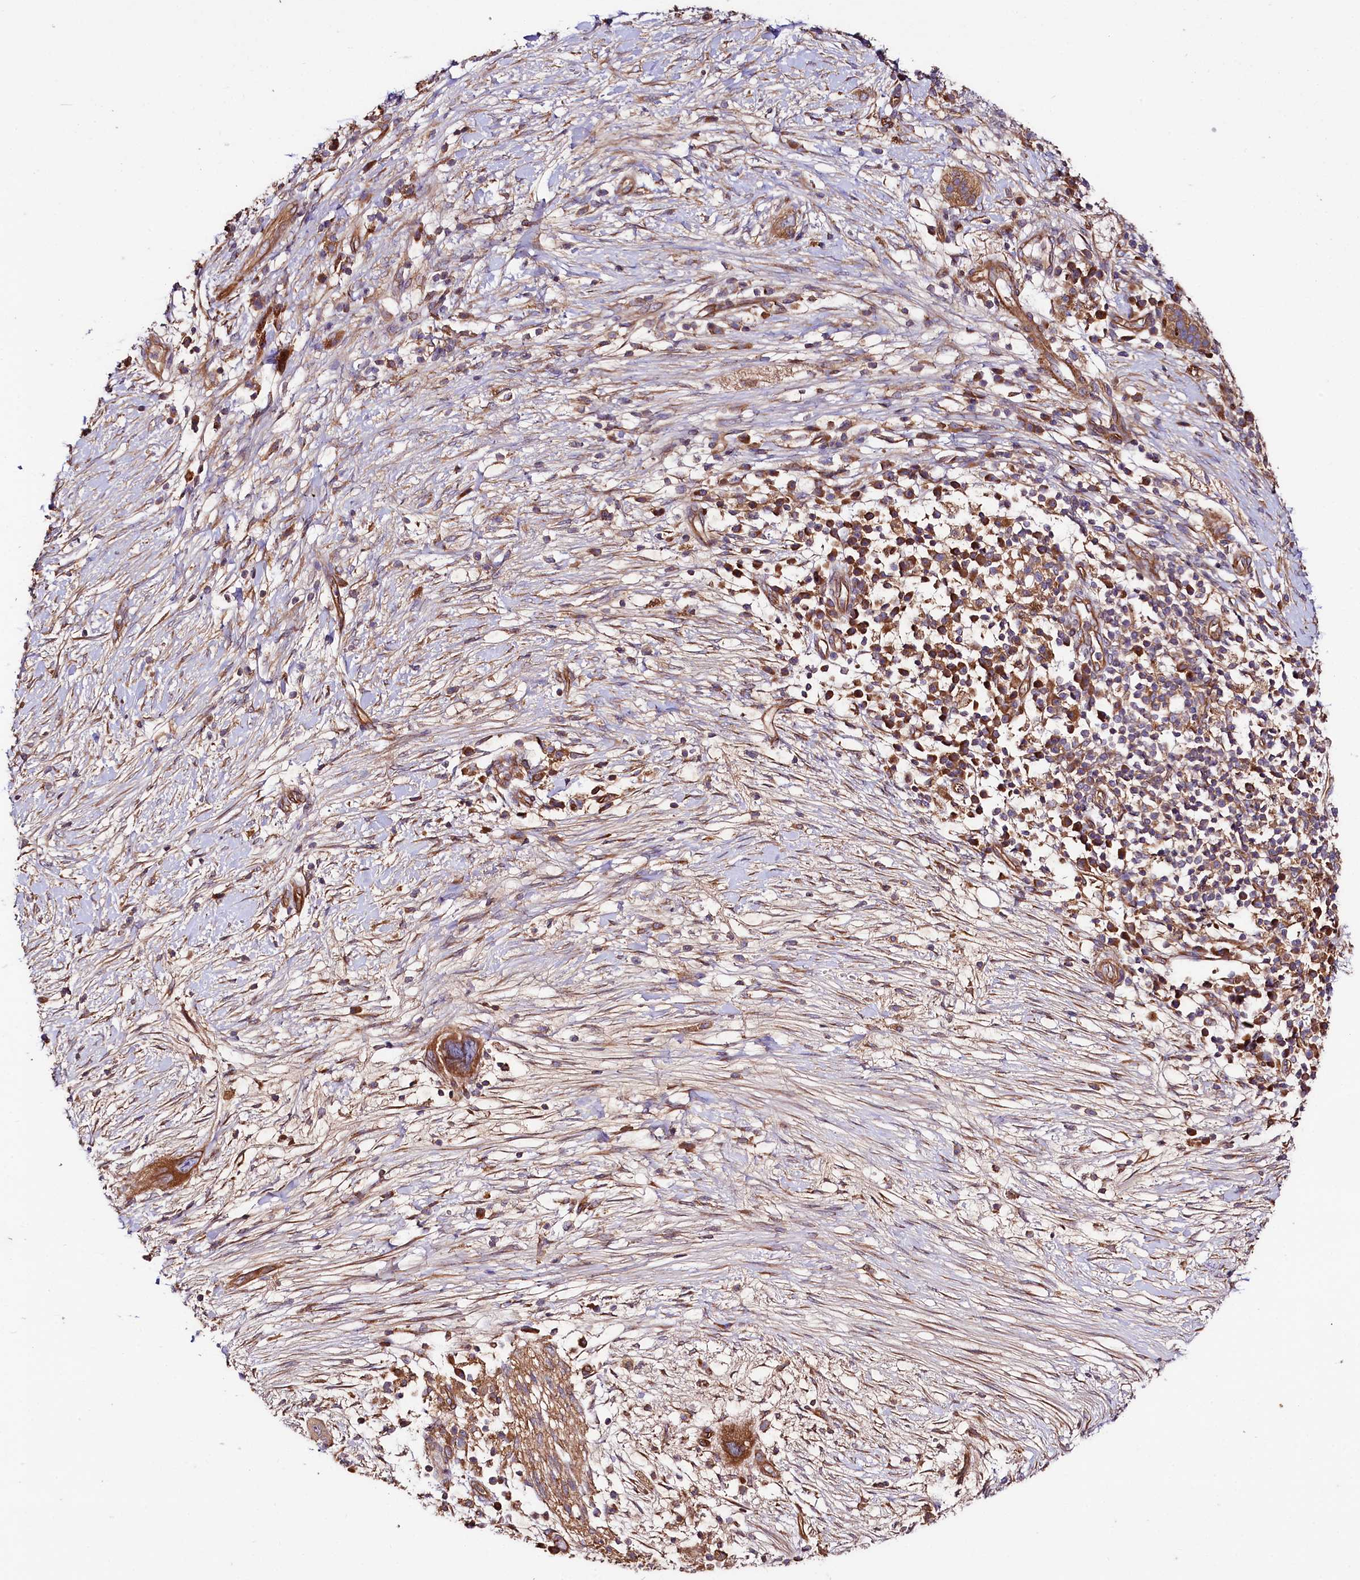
{"staining": {"intensity": "moderate", "quantity": ">75%", "location": "cytoplasmic/membranous"}, "tissue": "pancreatic cancer", "cell_type": "Tumor cells", "image_type": "cancer", "snomed": [{"axis": "morphology", "description": "Adenocarcinoma, NOS"}, {"axis": "topography", "description": "Pancreas"}], "caption": "Protein staining displays moderate cytoplasmic/membranous staining in about >75% of tumor cells in adenocarcinoma (pancreatic).", "gene": "CEP295", "patient": {"sex": "male", "age": 68}}